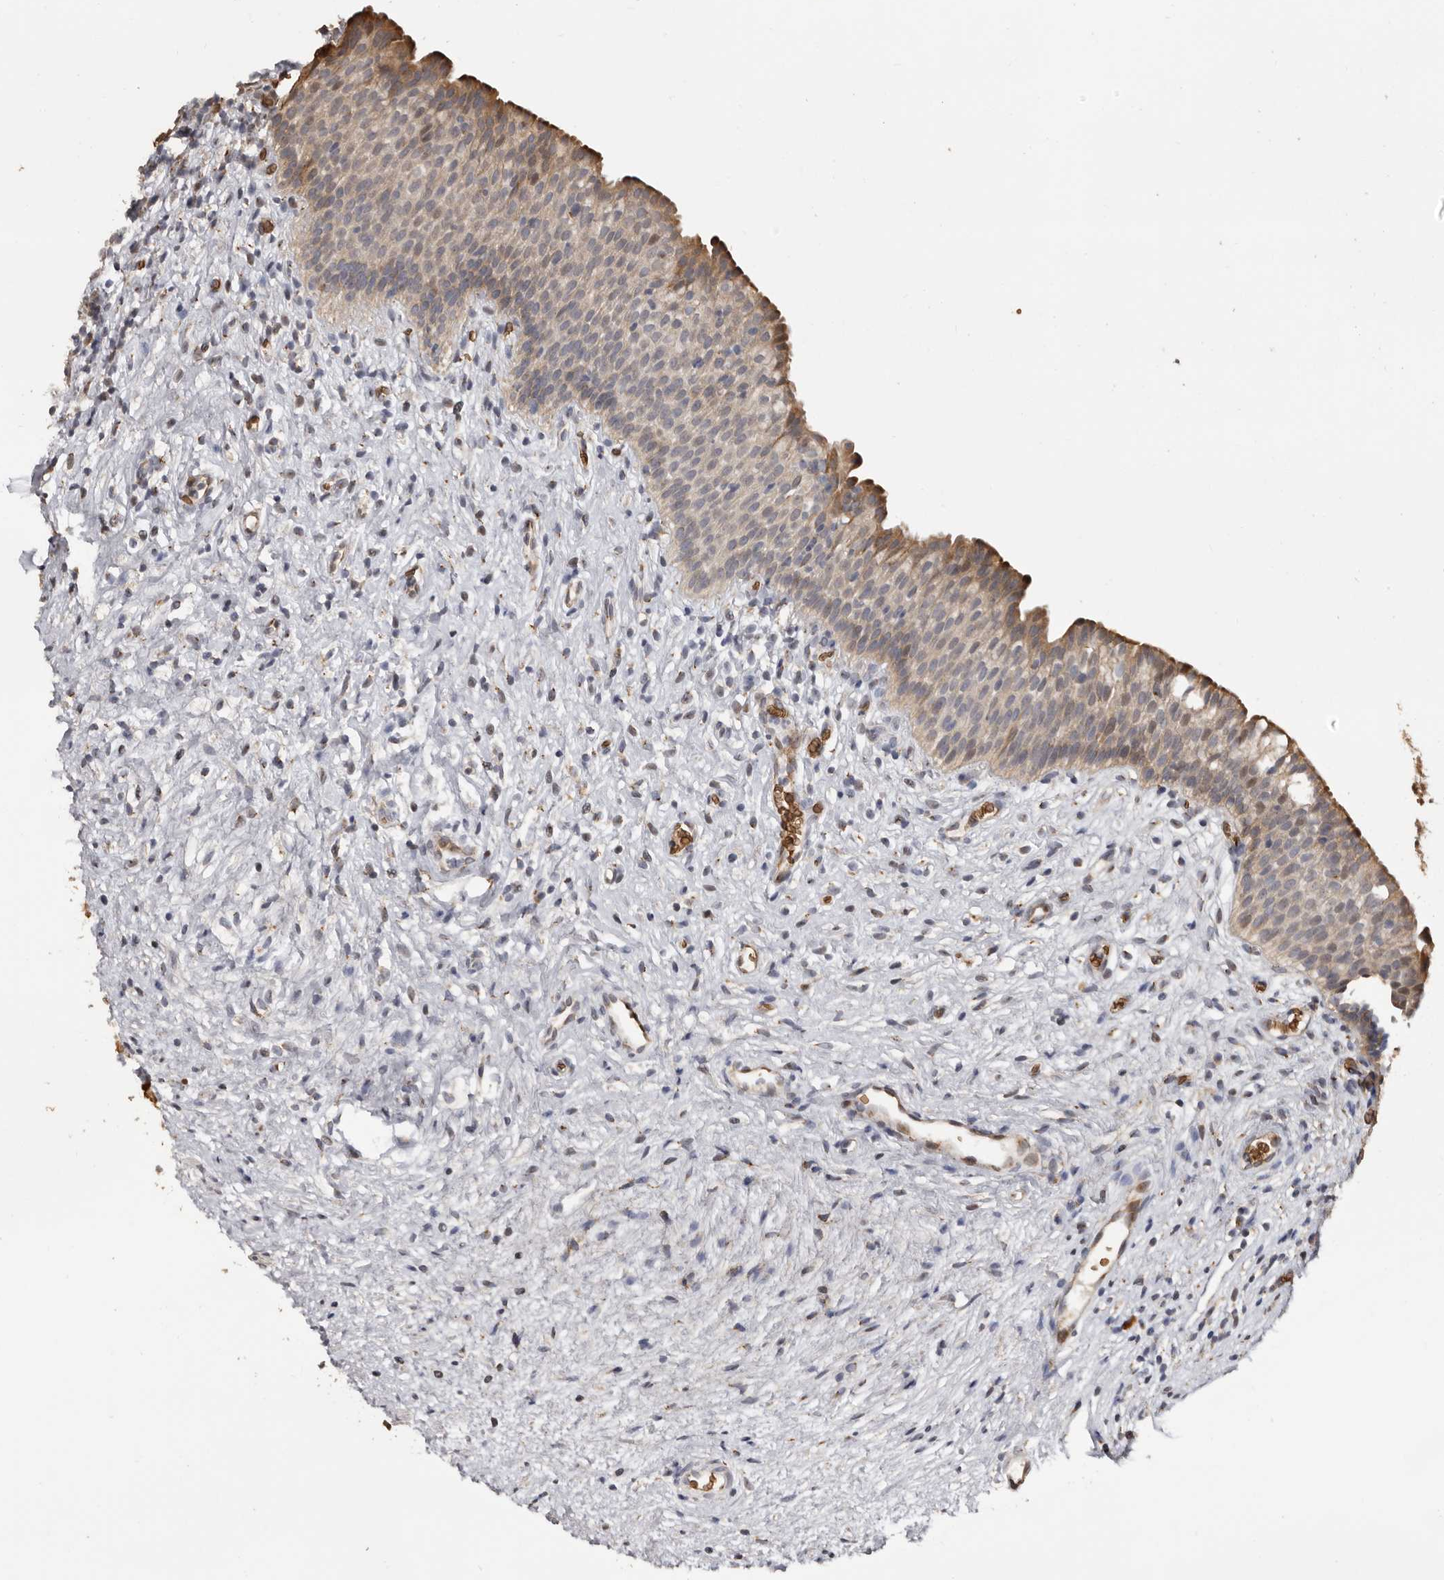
{"staining": {"intensity": "moderate", "quantity": ">75%", "location": "cytoplasmic/membranous"}, "tissue": "urinary bladder", "cell_type": "Urothelial cells", "image_type": "normal", "snomed": [{"axis": "morphology", "description": "Normal tissue, NOS"}, {"axis": "topography", "description": "Urinary bladder"}], "caption": "Human urinary bladder stained for a protein (brown) demonstrates moderate cytoplasmic/membranous positive positivity in about >75% of urothelial cells.", "gene": "ENTREP1", "patient": {"sex": "male", "age": 1}}